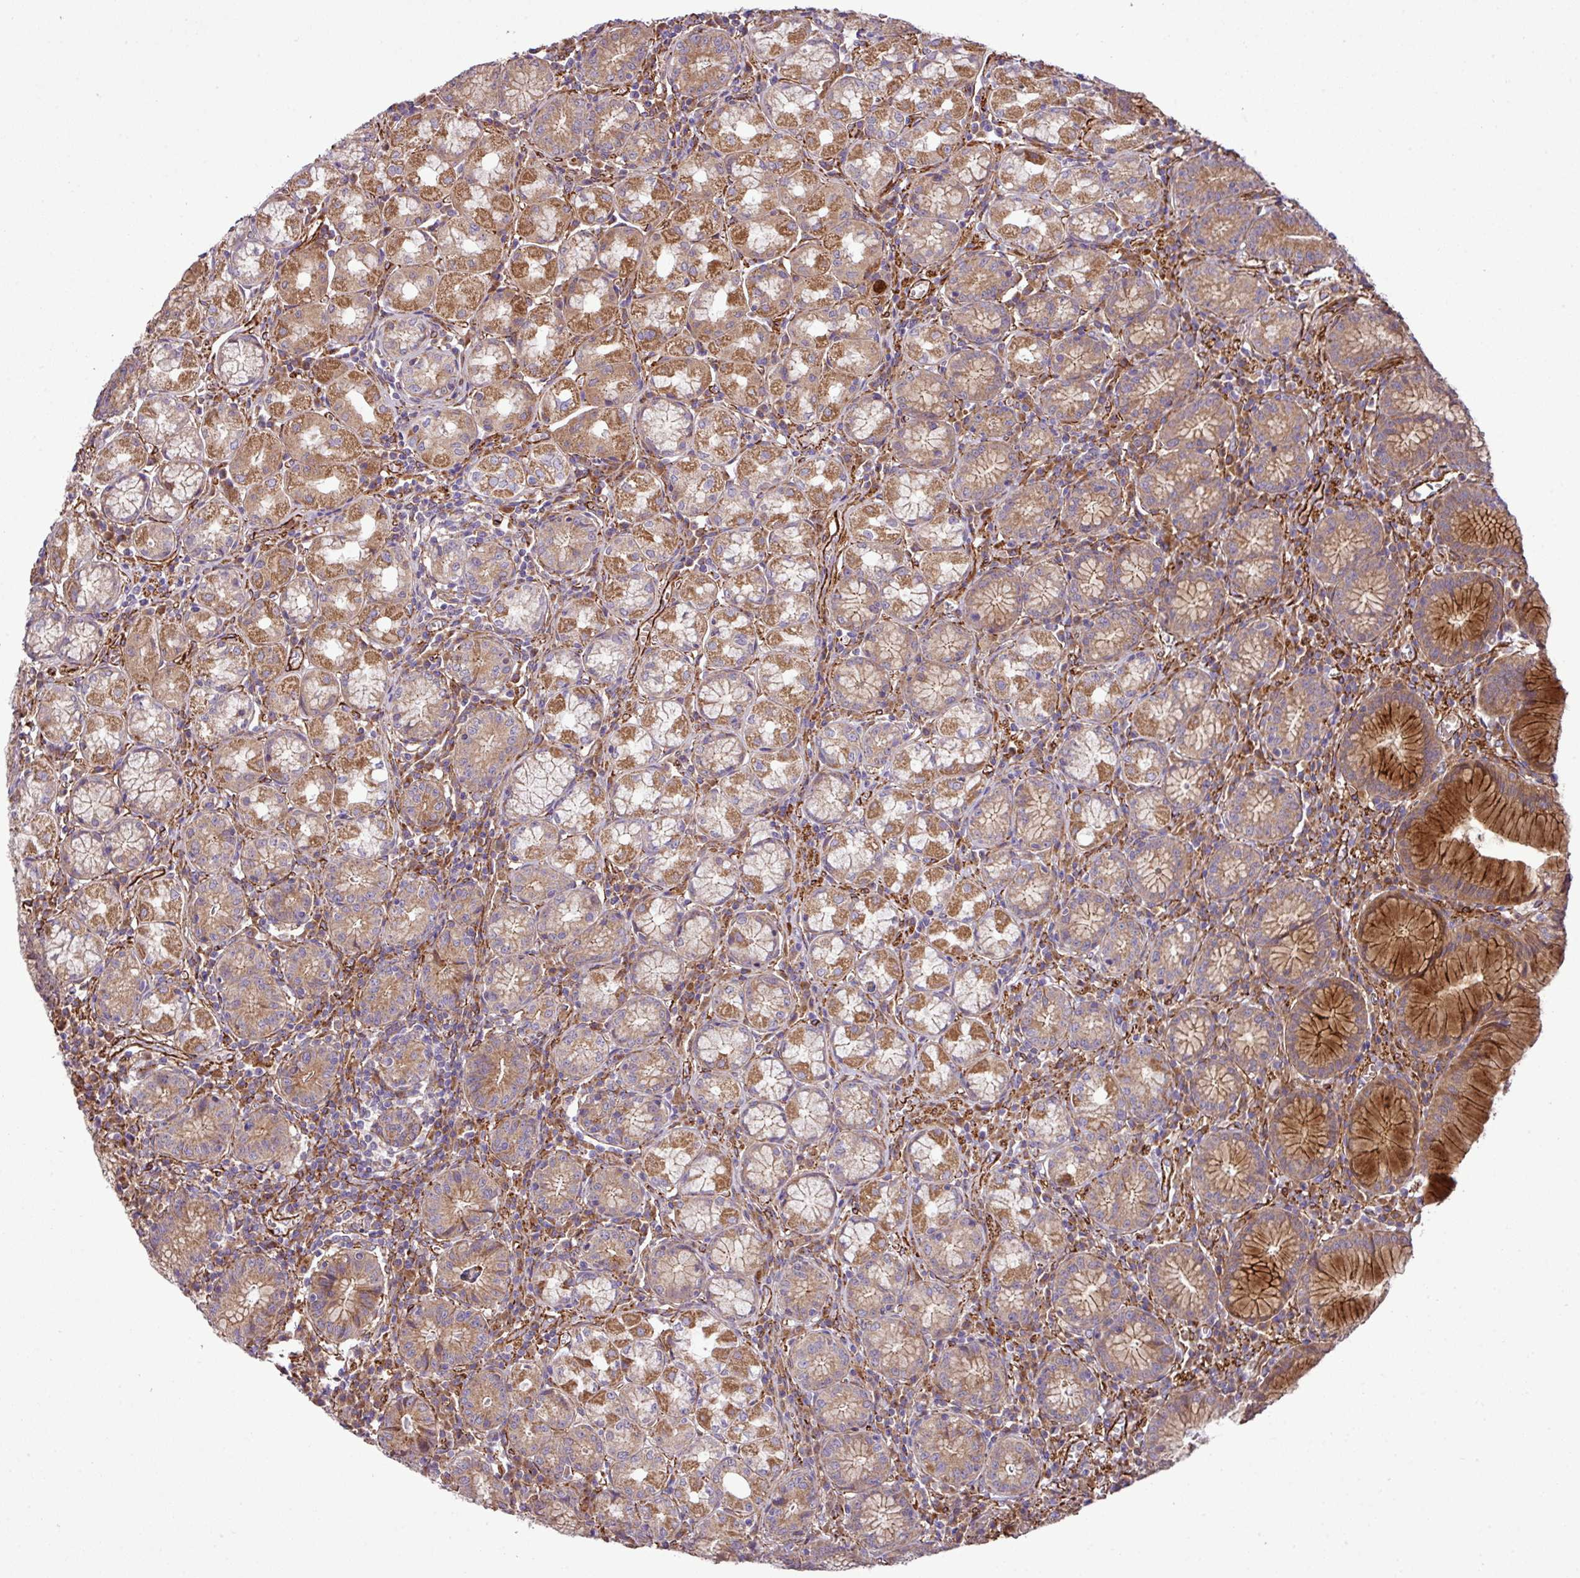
{"staining": {"intensity": "strong", "quantity": "25%-75%", "location": "cytoplasmic/membranous"}, "tissue": "stomach", "cell_type": "Glandular cells", "image_type": "normal", "snomed": [{"axis": "morphology", "description": "Normal tissue, NOS"}, {"axis": "topography", "description": "Stomach"}], "caption": "Protein staining displays strong cytoplasmic/membranous expression in approximately 25%-75% of glandular cells in unremarkable stomach.", "gene": "FAM47E", "patient": {"sex": "male", "age": 55}}